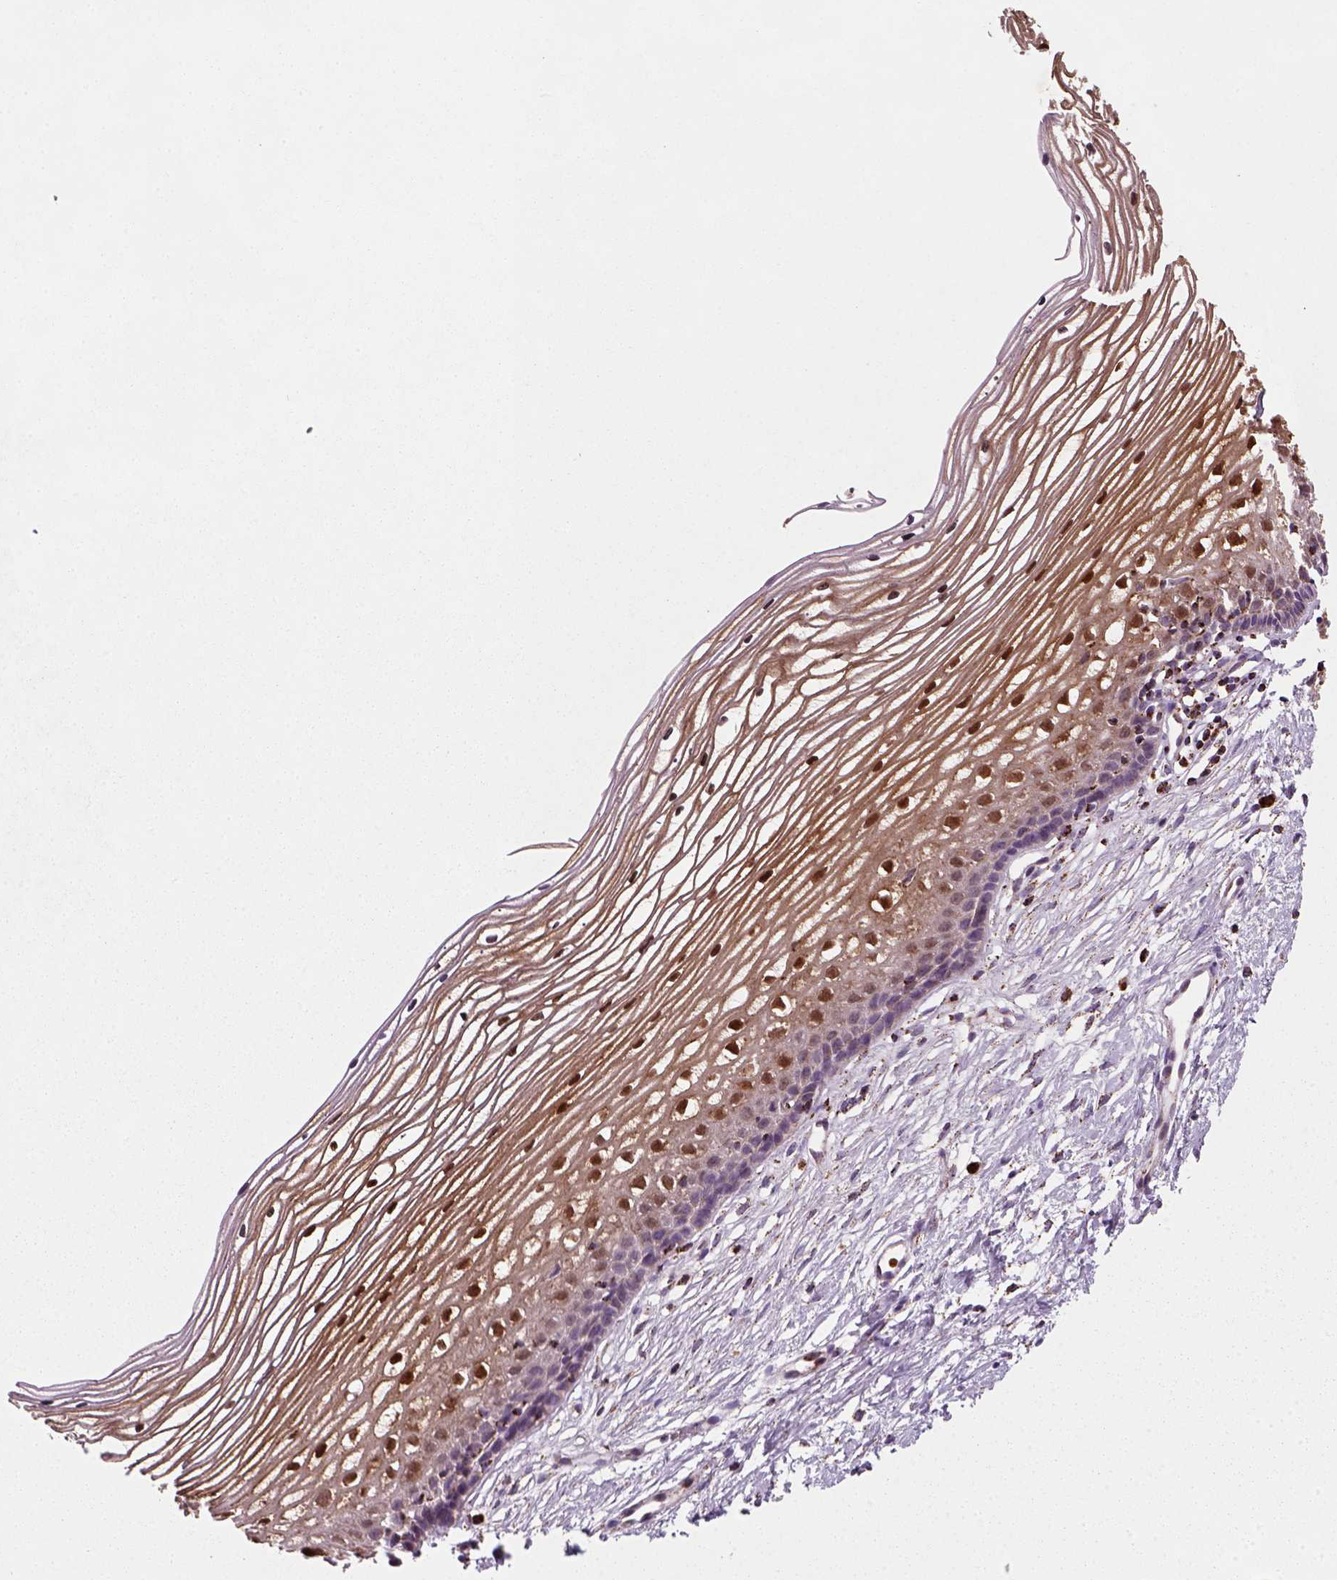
{"staining": {"intensity": "strong", "quantity": ">75%", "location": "cytoplasmic/membranous"}, "tissue": "cervix", "cell_type": "Glandular cells", "image_type": "normal", "snomed": [{"axis": "morphology", "description": "Normal tissue, NOS"}, {"axis": "topography", "description": "Cervix"}], "caption": "A high amount of strong cytoplasmic/membranous positivity is seen in about >75% of glandular cells in benign cervix. (DAB = brown stain, brightfield microscopy at high magnification).", "gene": "NUDT16L1", "patient": {"sex": "female", "age": 40}}